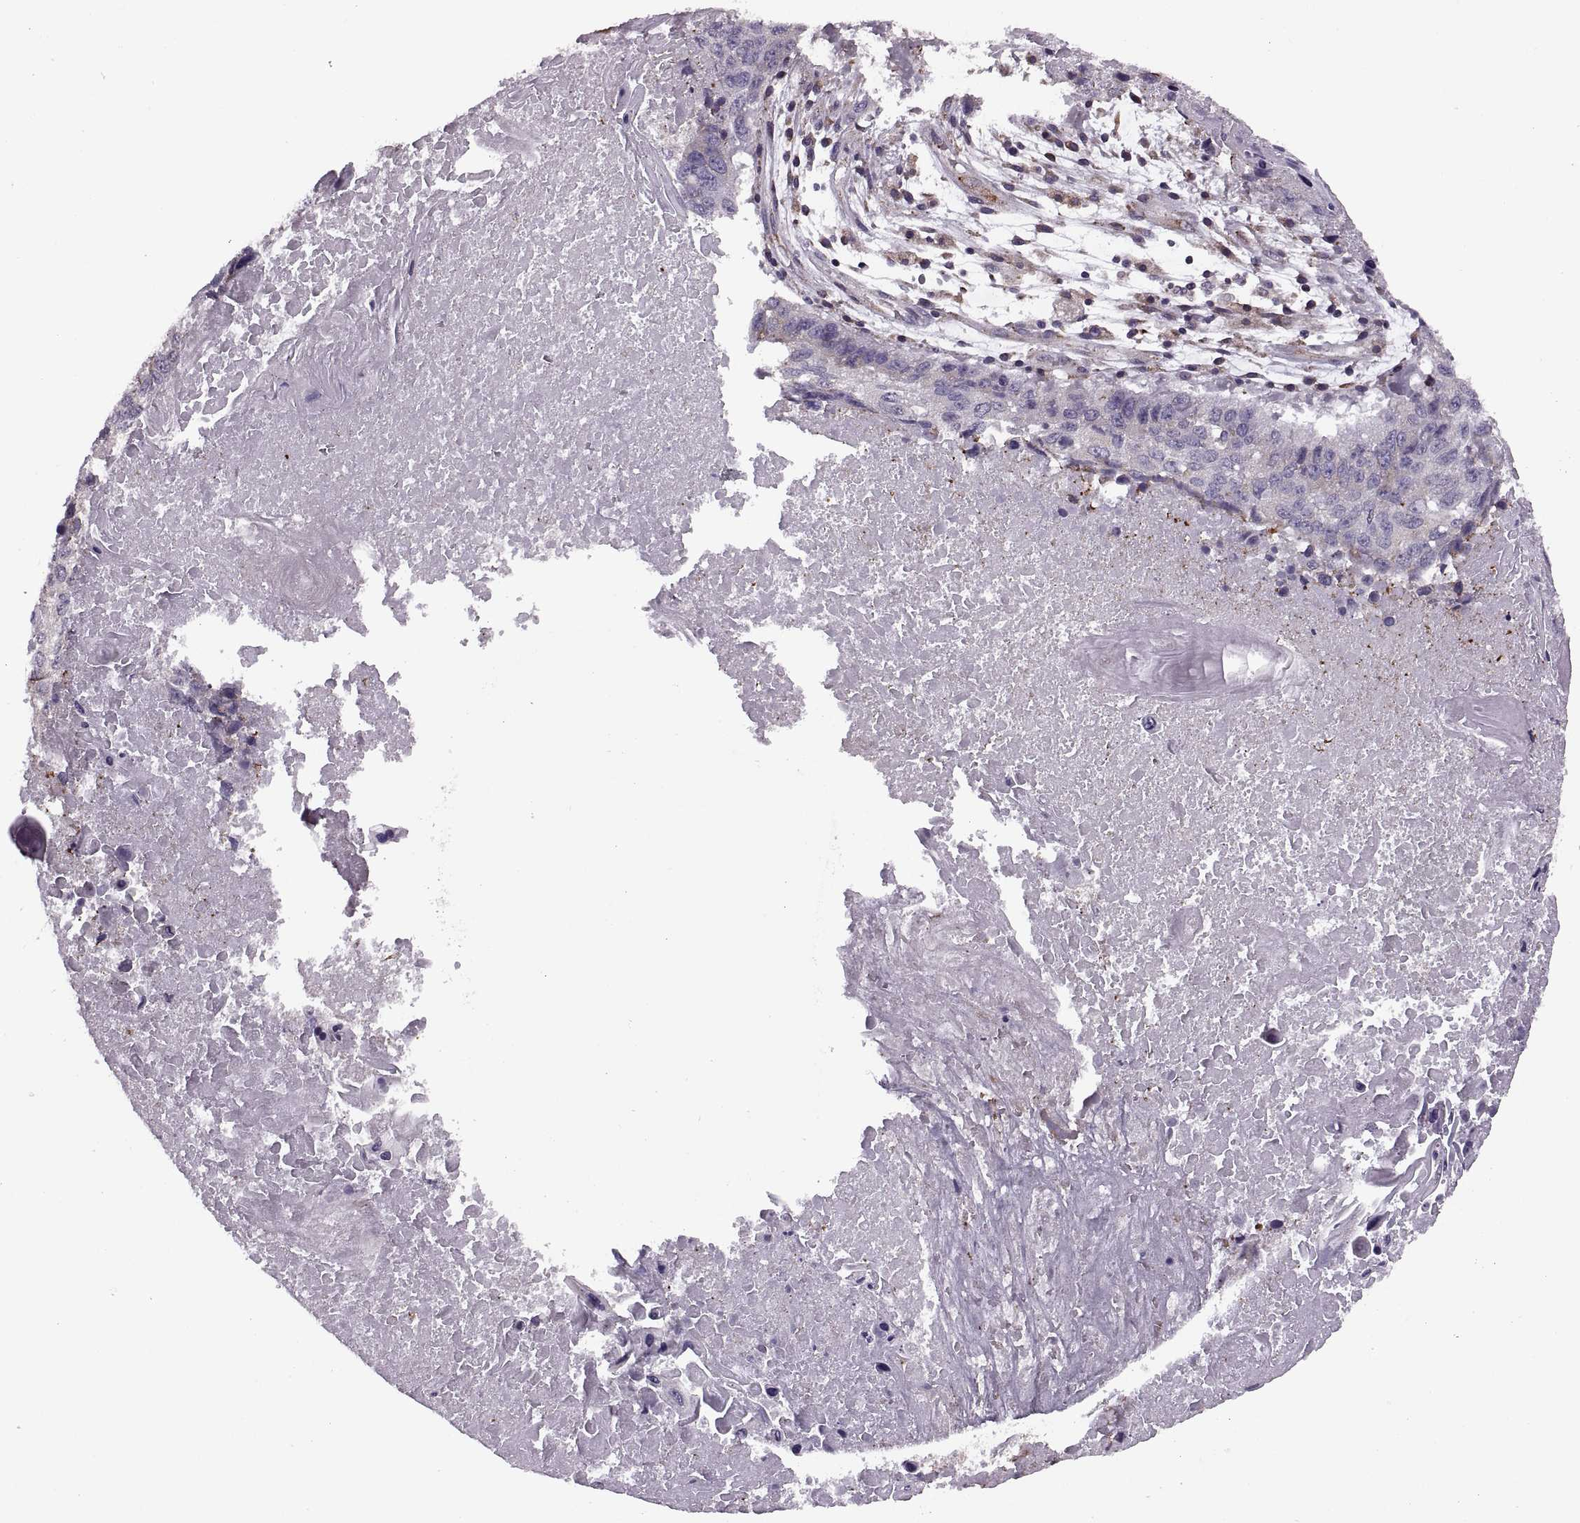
{"staining": {"intensity": "moderate", "quantity": "<25%", "location": "cytoplasmic/membranous"}, "tissue": "lung cancer", "cell_type": "Tumor cells", "image_type": "cancer", "snomed": [{"axis": "morphology", "description": "Squamous cell carcinoma, NOS"}, {"axis": "topography", "description": "Lung"}], "caption": "A photomicrograph showing moderate cytoplasmic/membranous positivity in approximately <25% of tumor cells in lung cancer (squamous cell carcinoma), as visualized by brown immunohistochemical staining.", "gene": "LETM2", "patient": {"sex": "male", "age": 73}}